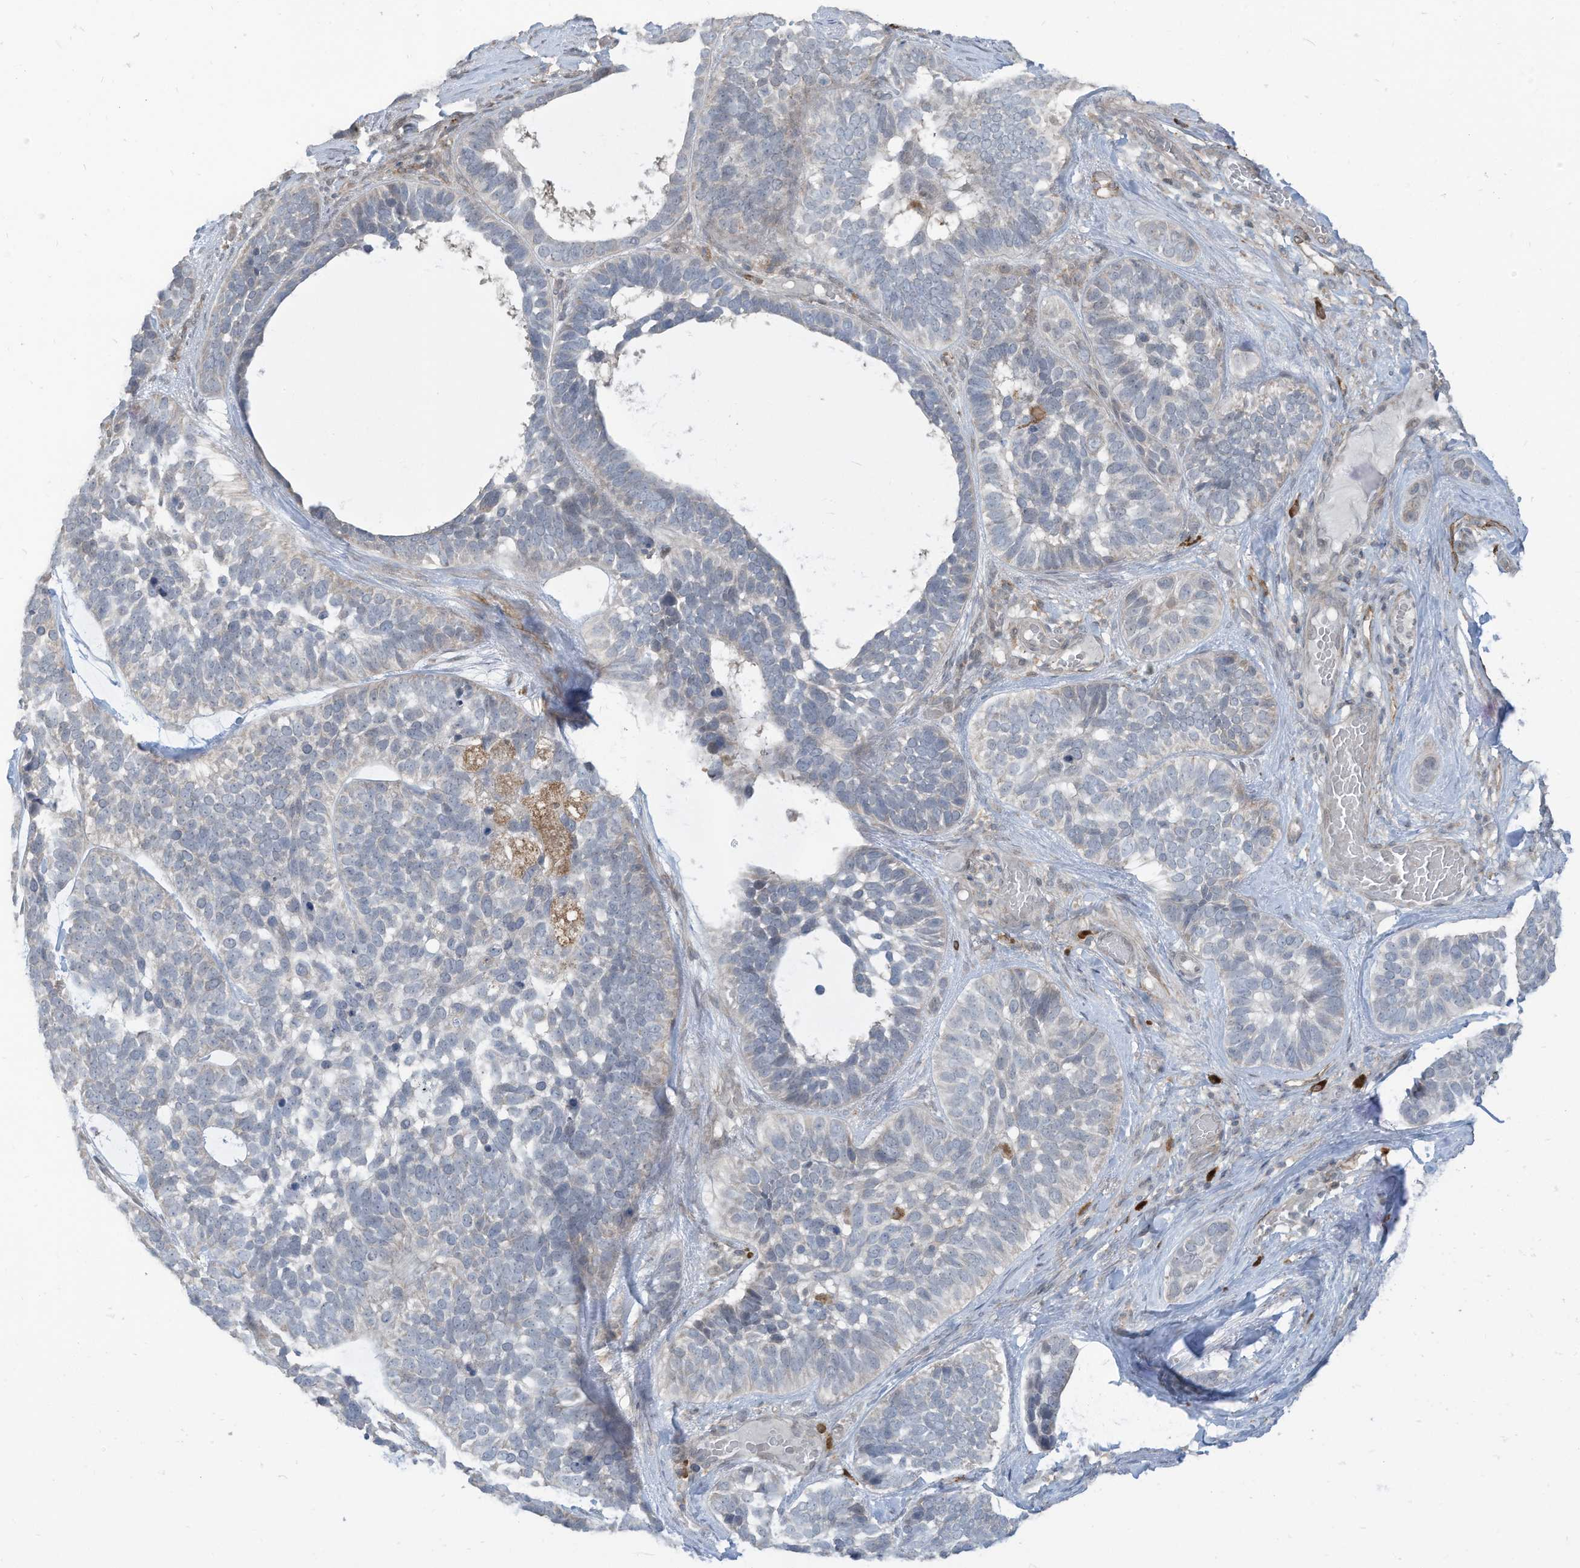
{"staining": {"intensity": "negative", "quantity": "none", "location": "none"}, "tissue": "skin cancer", "cell_type": "Tumor cells", "image_type": "cancer", "snomed": [{"axis": "morphology", "description": "Basal cell carcinoma"}, {"axis": "topography", "description": "Skin"}], "caption": "Tumor cells are negative for protein expression in human skin basal cell carcinoma.", "gene": "DZIP3", "patient": {"sex": "male", "age": 62}}